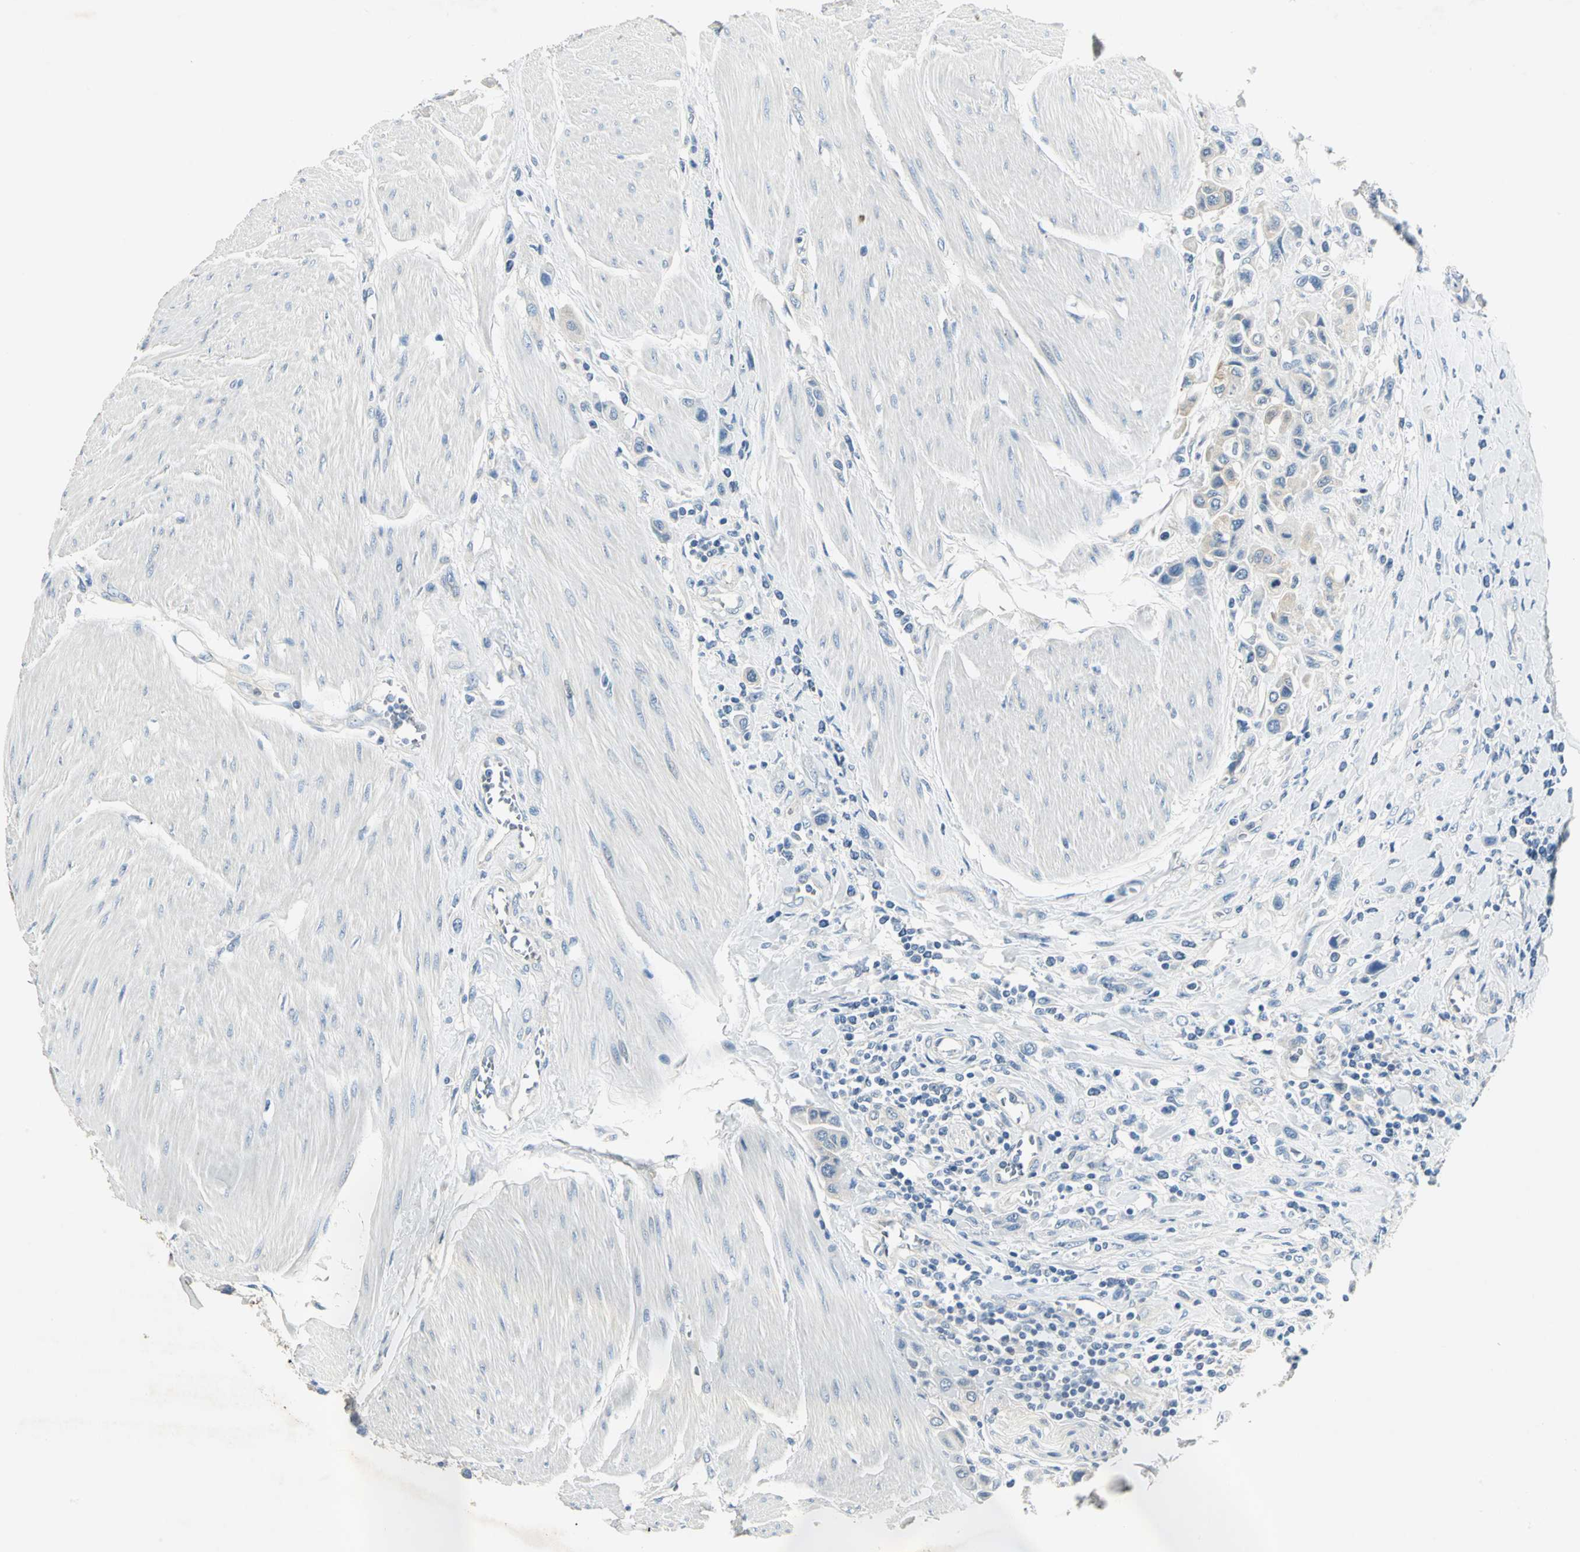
{"staining": {"intensity": "negative", "quantity": "none", "location": "none"}, "tissue": "urothelial cancer", "cell_type": "Tumor cells", "image_type": "cancer", "snomed": [{"axis": "morphology", "description": "Urothelial carcinoma, High grade"}, {"axis": "topography", "description": "Urinary bladder"}], "caption": "Immunohistochemical staining of human urothelial cancer exhibits no significant expression in tumor cells. The staining was performed using DAB to visualize the protein expression in brown, while the nuclei were stained in blue with hematoxylin (Magnification: 20x).", "gene": "RIPOR1", "patient": {"sex": "male", "age": 50}}